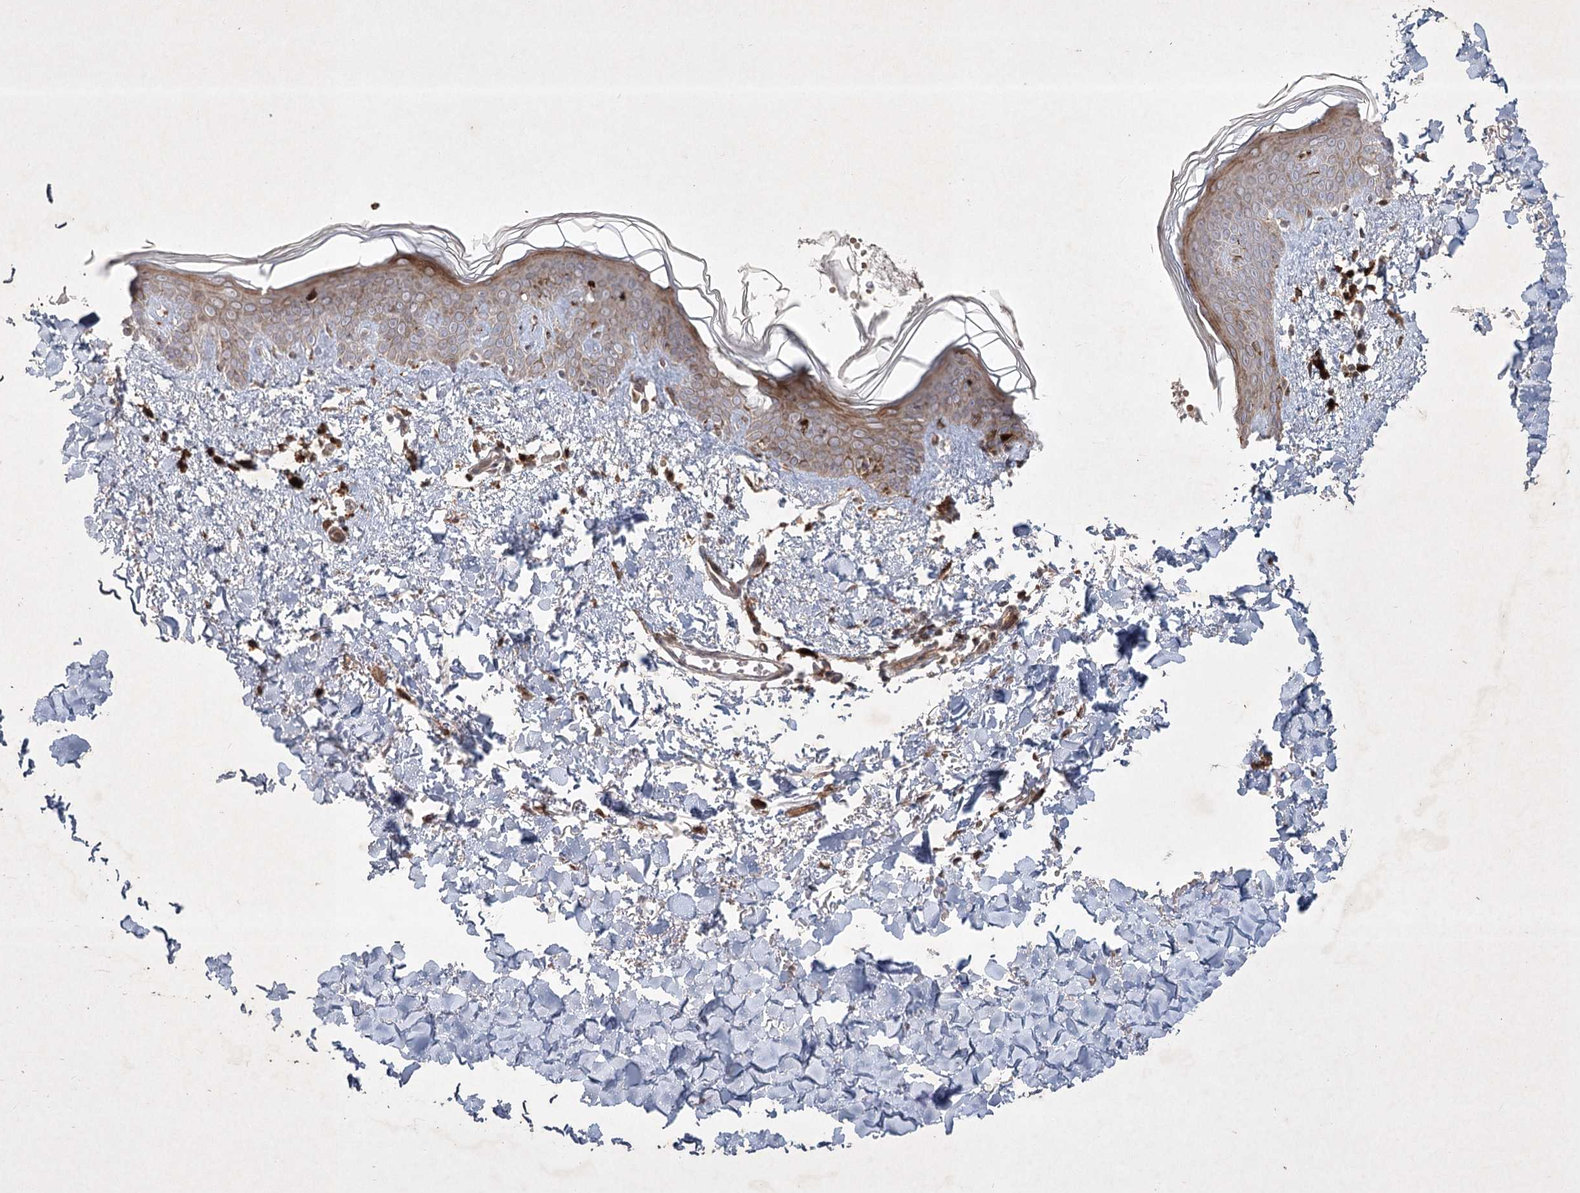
{"staining": {"intensity": "moderate", "quantity": ">75%", "location": "cytoplasmic/membranous"}, "tissue": "skin", "cell_type": "Fibroblasts", "image_type": "normal", "snomed": [{"axis": "morphology", "description": "Normal tissue, NOS"}, {"axis": "topography", "description": "Skin"}], "caption": "A brown stain shows moderate cytoplasmic/membranous expression of a protein in fibroblasts of benign skin. Nuclei are stained in blue.", "gene": "KBTBD4", "patient": {"sex": "female", "age": 46}}